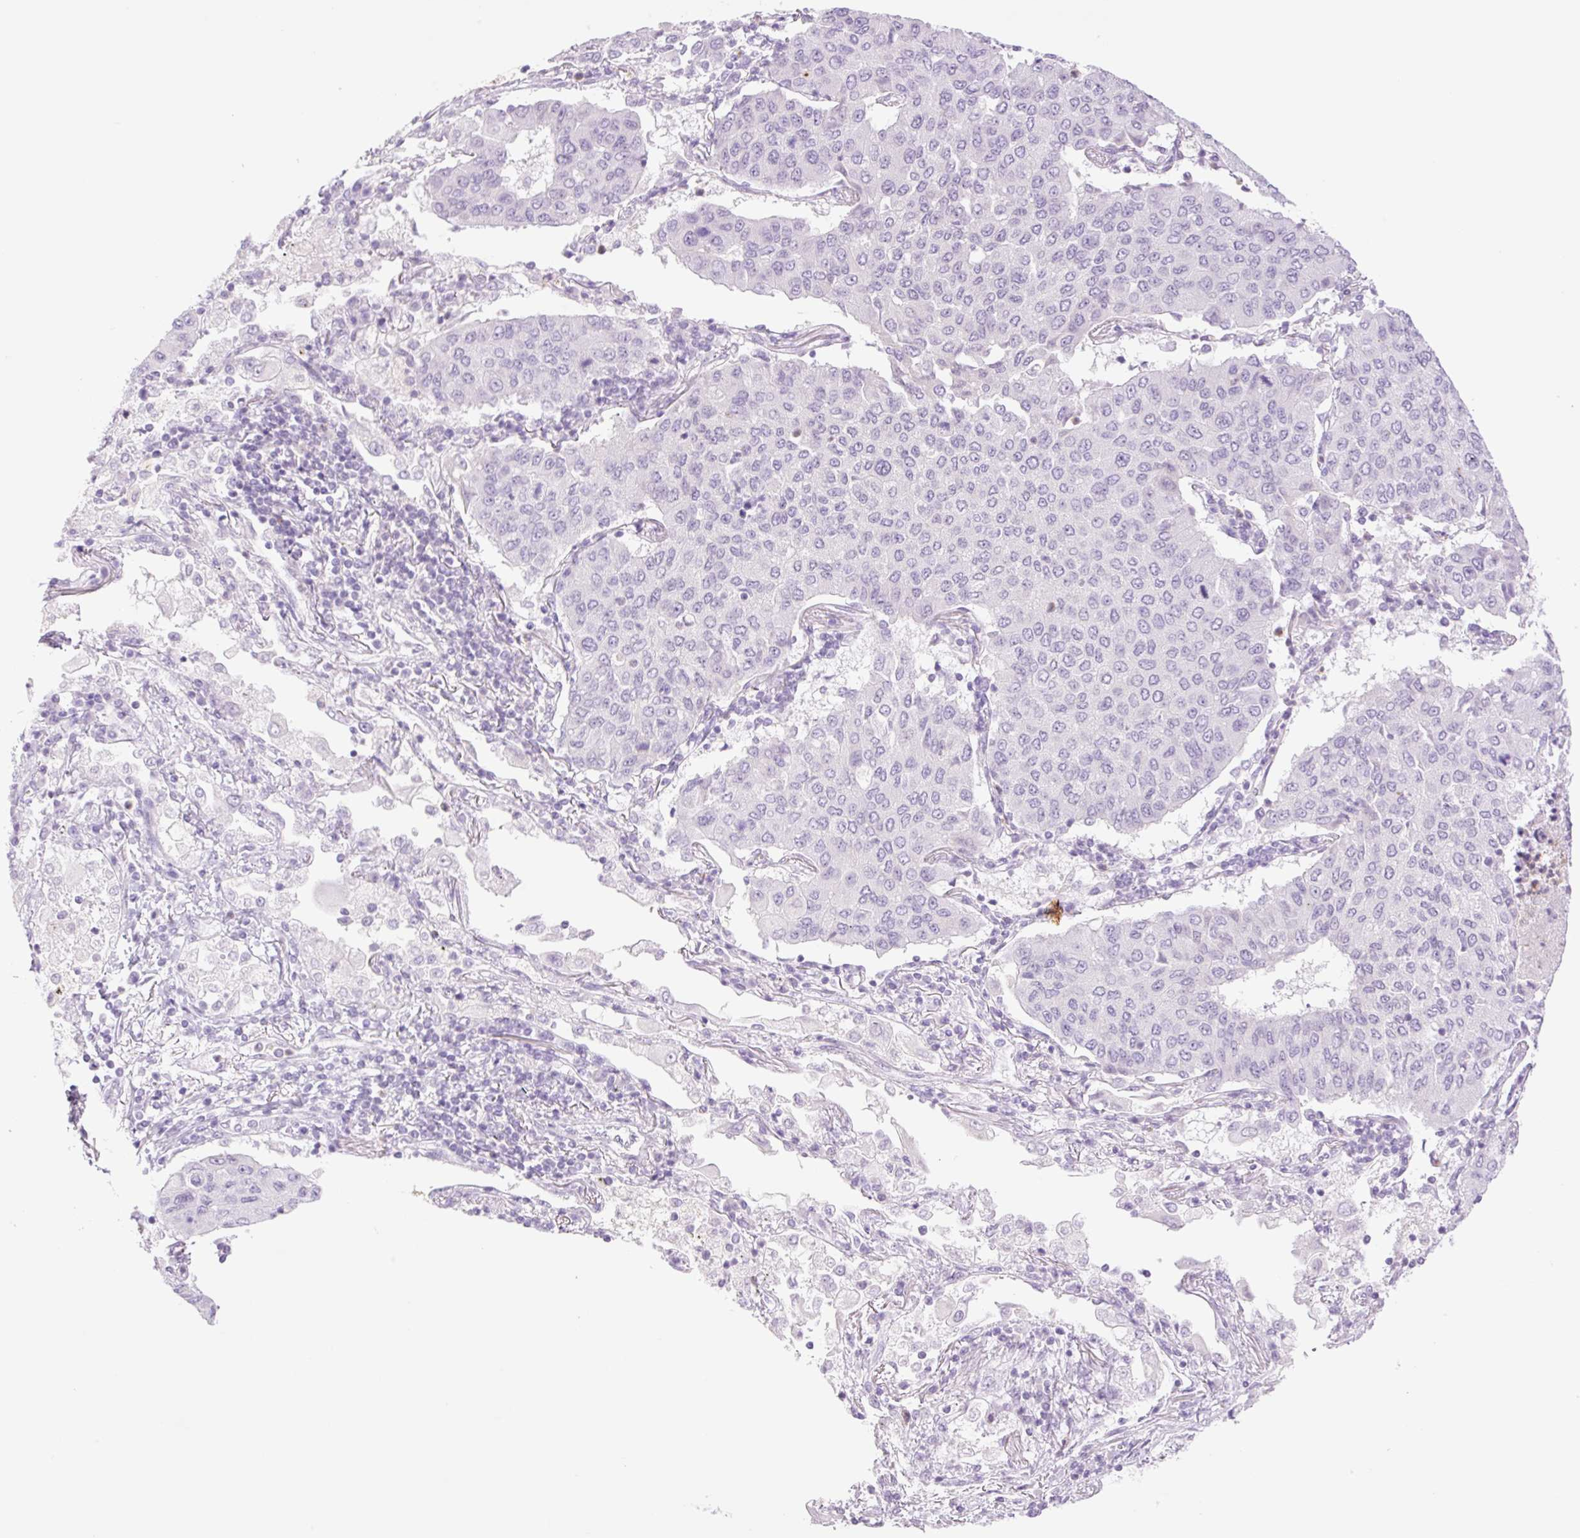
{"staining": {"intensity": "negative", "quantity": "none", "location": "none"}, "tissue": "lung cancer", "cell_type": "Tumor cells", "image_type": "cancer", "snomed": [{"axis": "morphology", "description": "Squamous cell carcinoma, NOS"}, {"axis": "topography", "description": "Lung"}], "caption": "An image of lung squamous cell carcinoma stained for a protein displays no brown staining in tumor cells. The staining was performed using DAB (3,3'-diaminobenzidine) to visualize the protein expression in brown, while the nuclei were stained in blue with hematoxylin (Magnification: 20x).", "gene": "TBX15", "patient": {"sex": "male", "age": 74}}